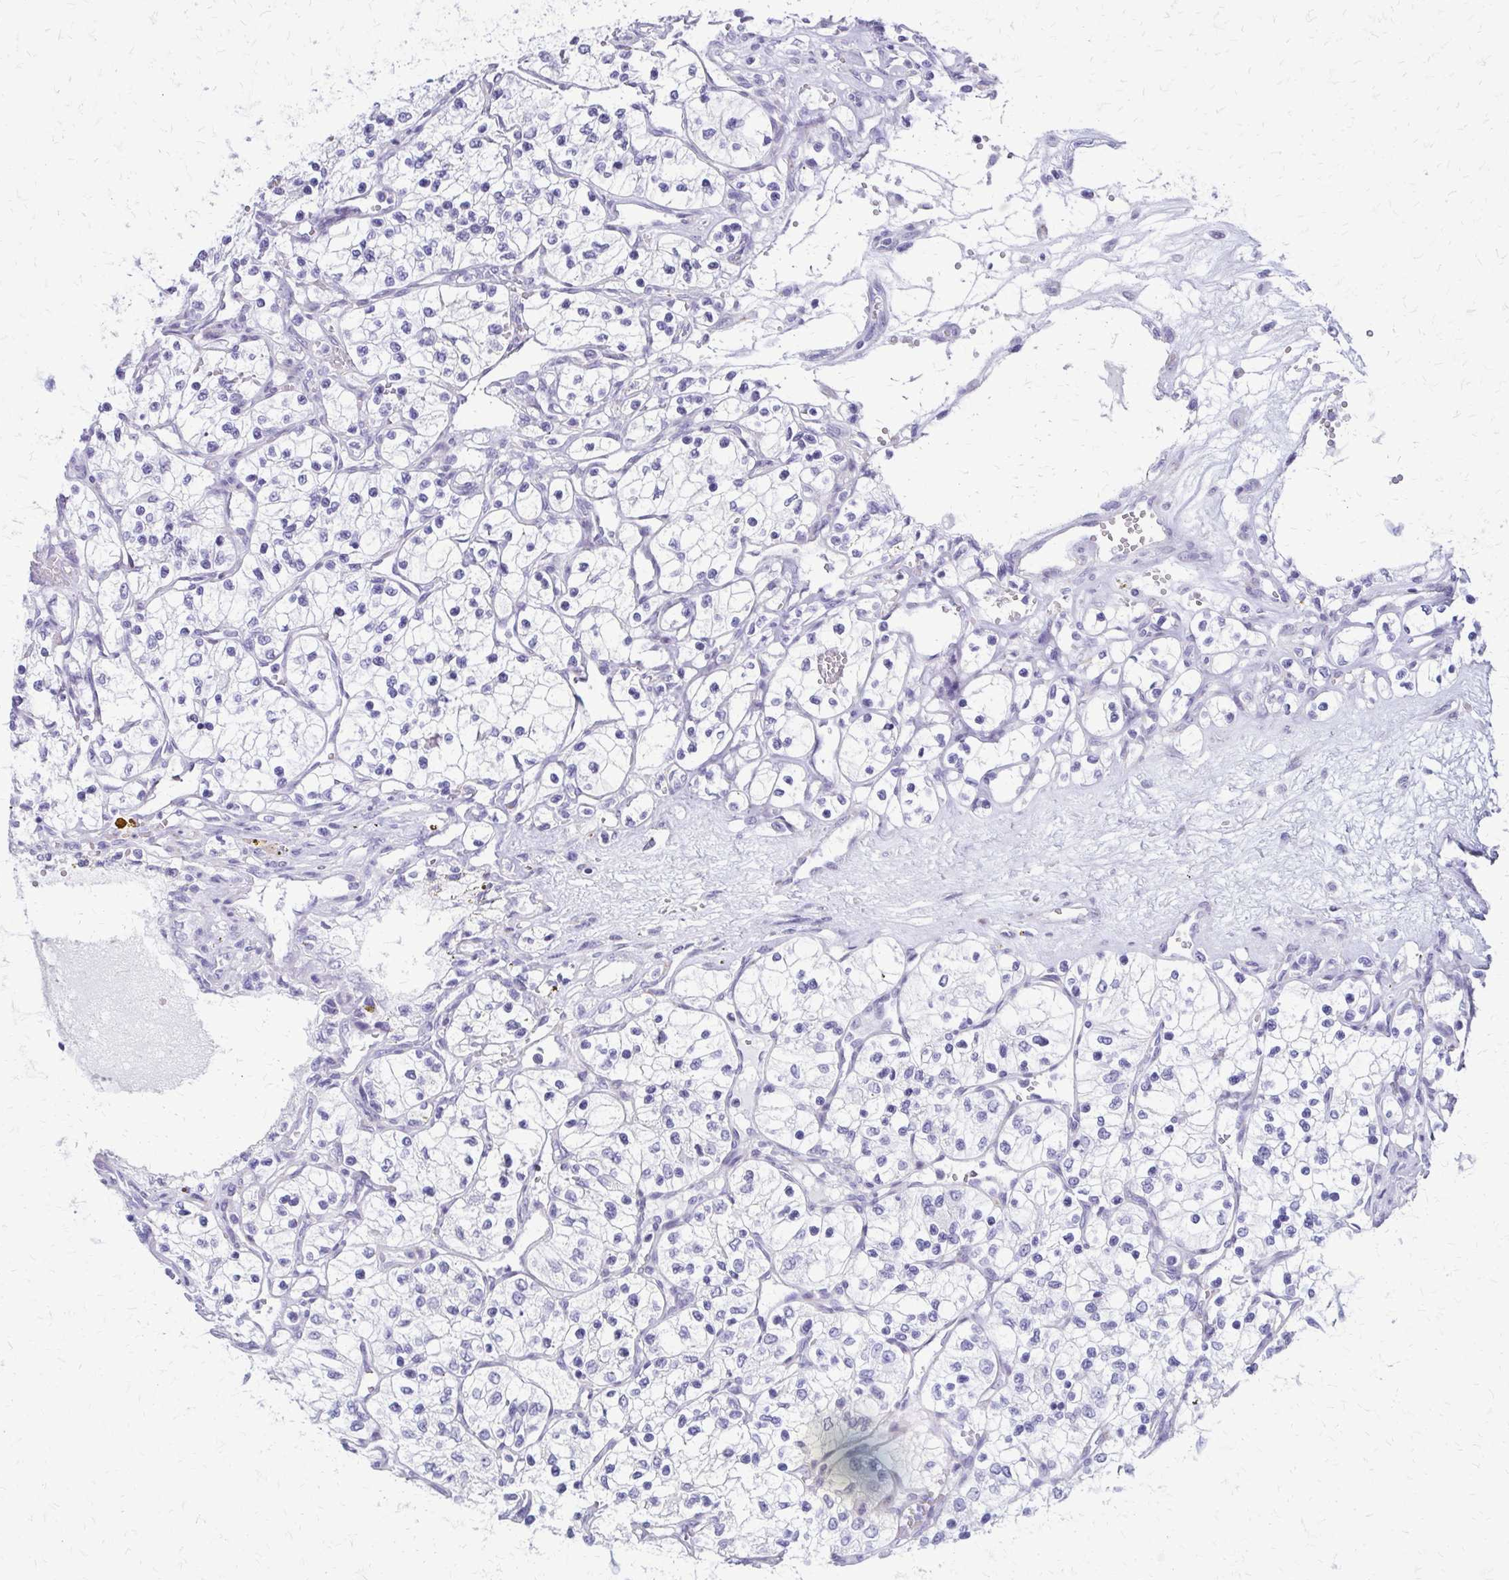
{"staining": {"intensity": "negative", "quantity": "none", "location": "none"}, "tissue": "renal cancer", "cell_type": "Tumor cells", "image_type": "cancer", "snomed": [{"axis": "morphology", "description": "Adenocarcinoma, NOS"}, {"axis": "topography", "description": "Kidney"}], "caption": "IHC image of neoplastic tissue: adenocarcinoma (renal) stained with DAB (3,3'-diaminobenzidine) displays no significant protein staining in tumor cells.", "gene": "FAM162B", "patient": {"sex": "female", "age": 69}}